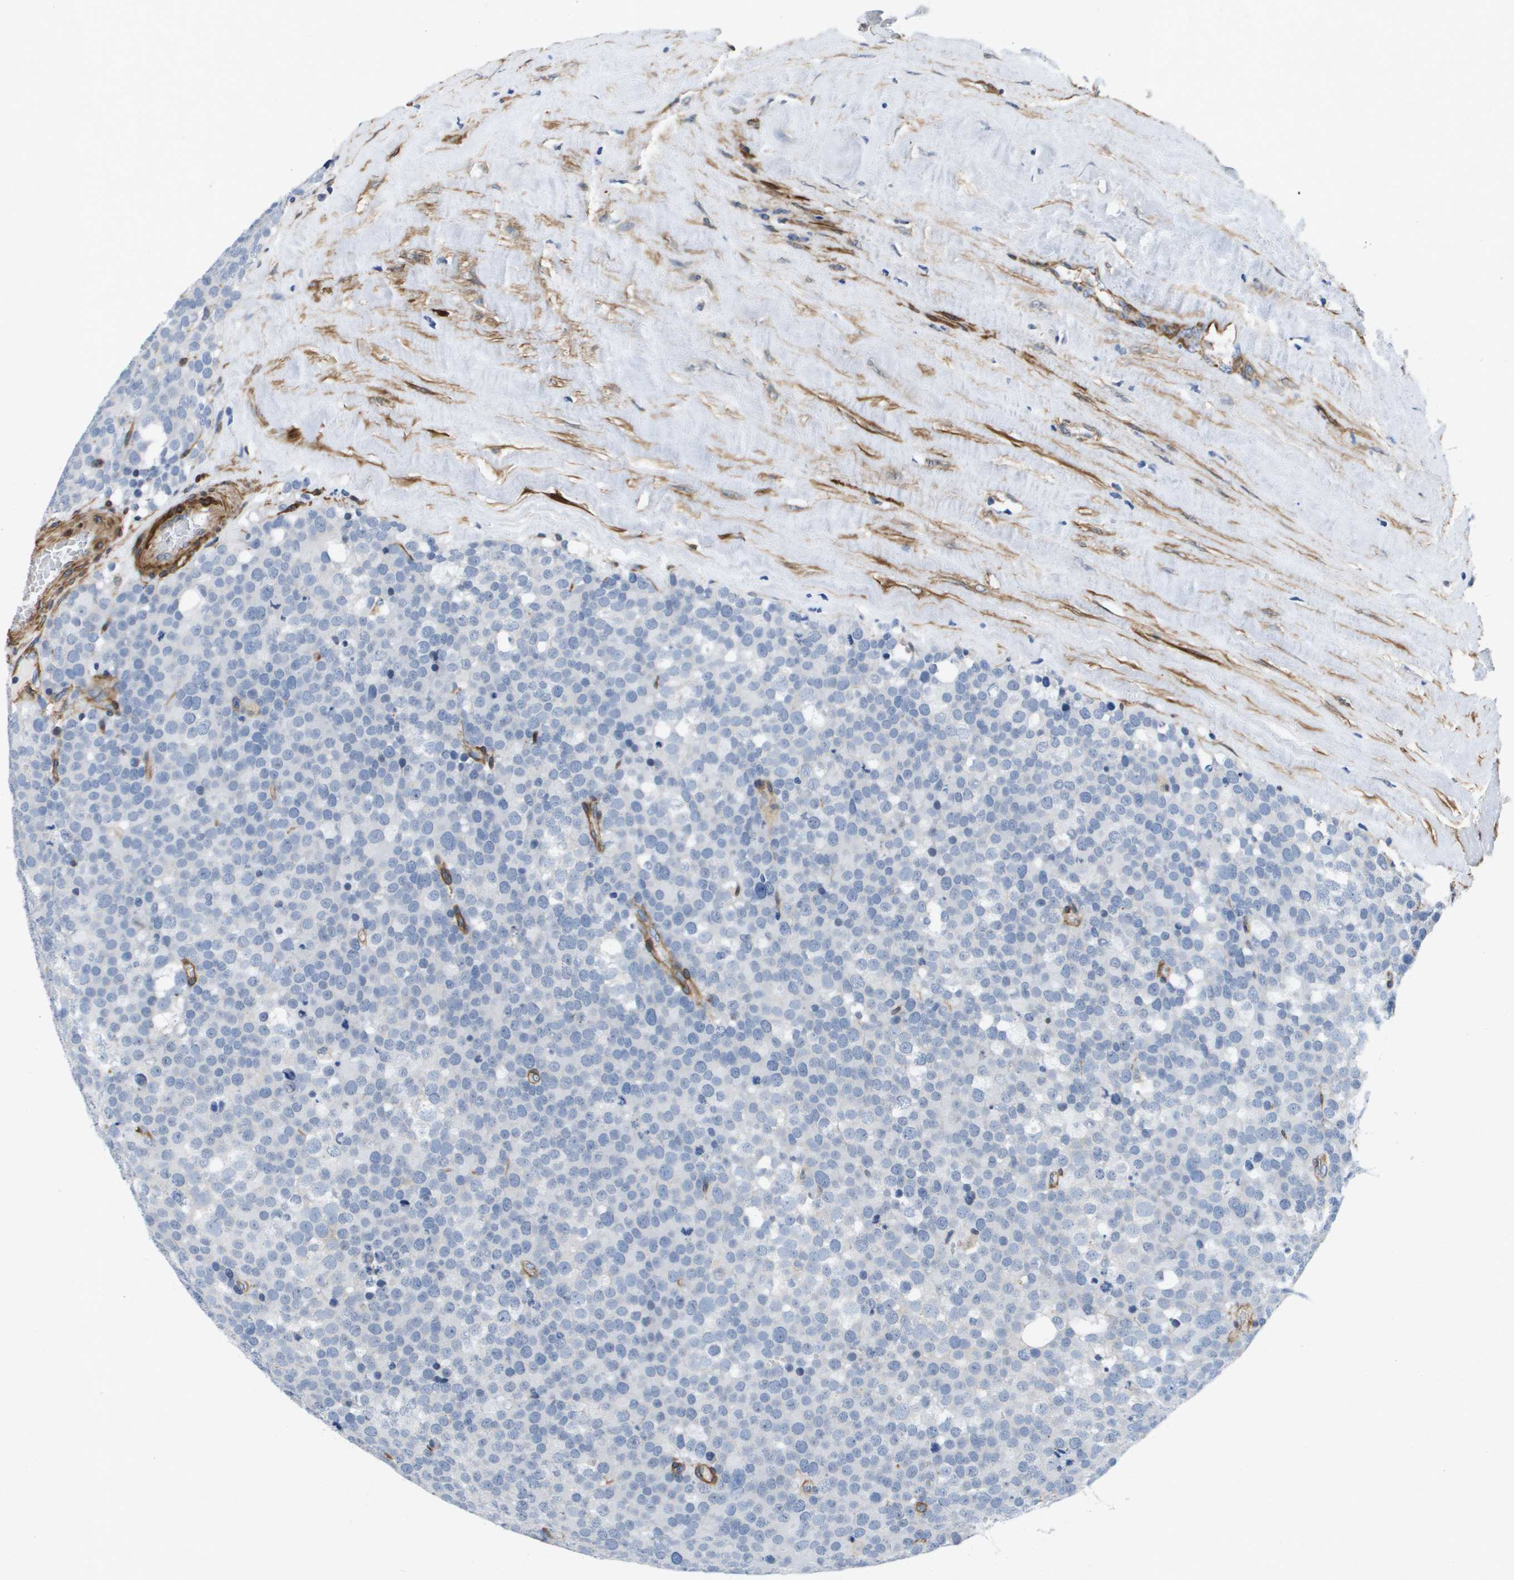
{"staining": {"intensity": "negative", "quantity": "none", "location": "none"}, "tissue": "testis cancer", "cell_type": "Tumor cells", "image_type": "cancer", "snomed": [{"axis": "morphology", "description": "Normal tissue, NOS"}, {"axis": "morphology", "description": "Seminoma, NOS"}, {"axis": "topography", "description": "Testis"}], "caption": "Tumor cells show no significant positivity in testis cancer.", "gene": "LPP", "patient": {"sex": "male", "age": 71}}